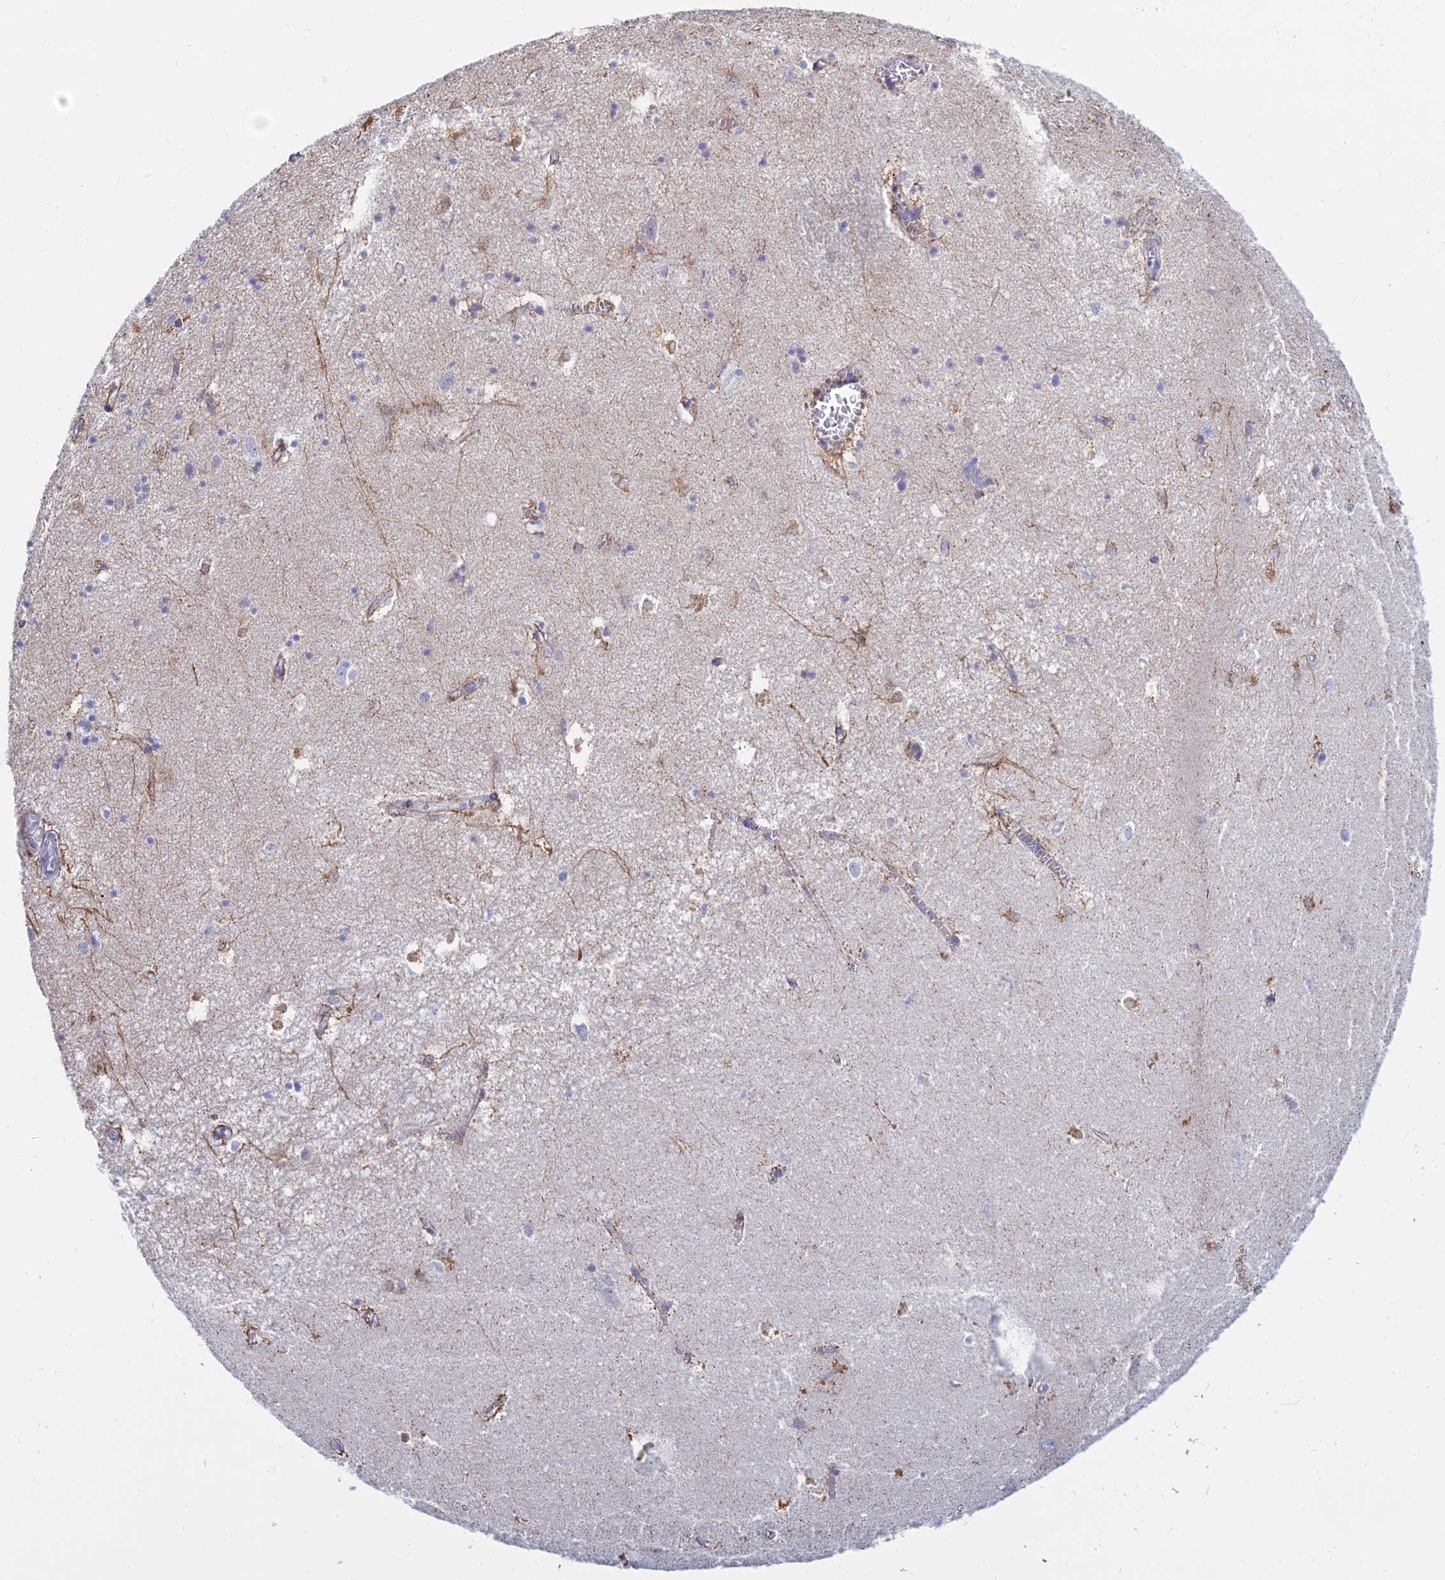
{"staining": {"intensity": "moderate", "quantity": "<25%", "location": "cytoplasmic/membranous"}, "tissue": "hippocampus", "cell_type": "Glial cells", "image_type": "normal", "snomed": [{"axis": "morphology", "description": "Normal tissue, NOS"}, {"axis": "topography", "description": "Hippocampus"}], "caption": "Approximately <25% of glial cells in unremarkable human hippocampus exhibit moderate cytoplasmic/membranous protein positivity as visualized by brown immunohistochemical staining.", "gene": "MGST1", "patient": {"sex": "female", "age": 64}}